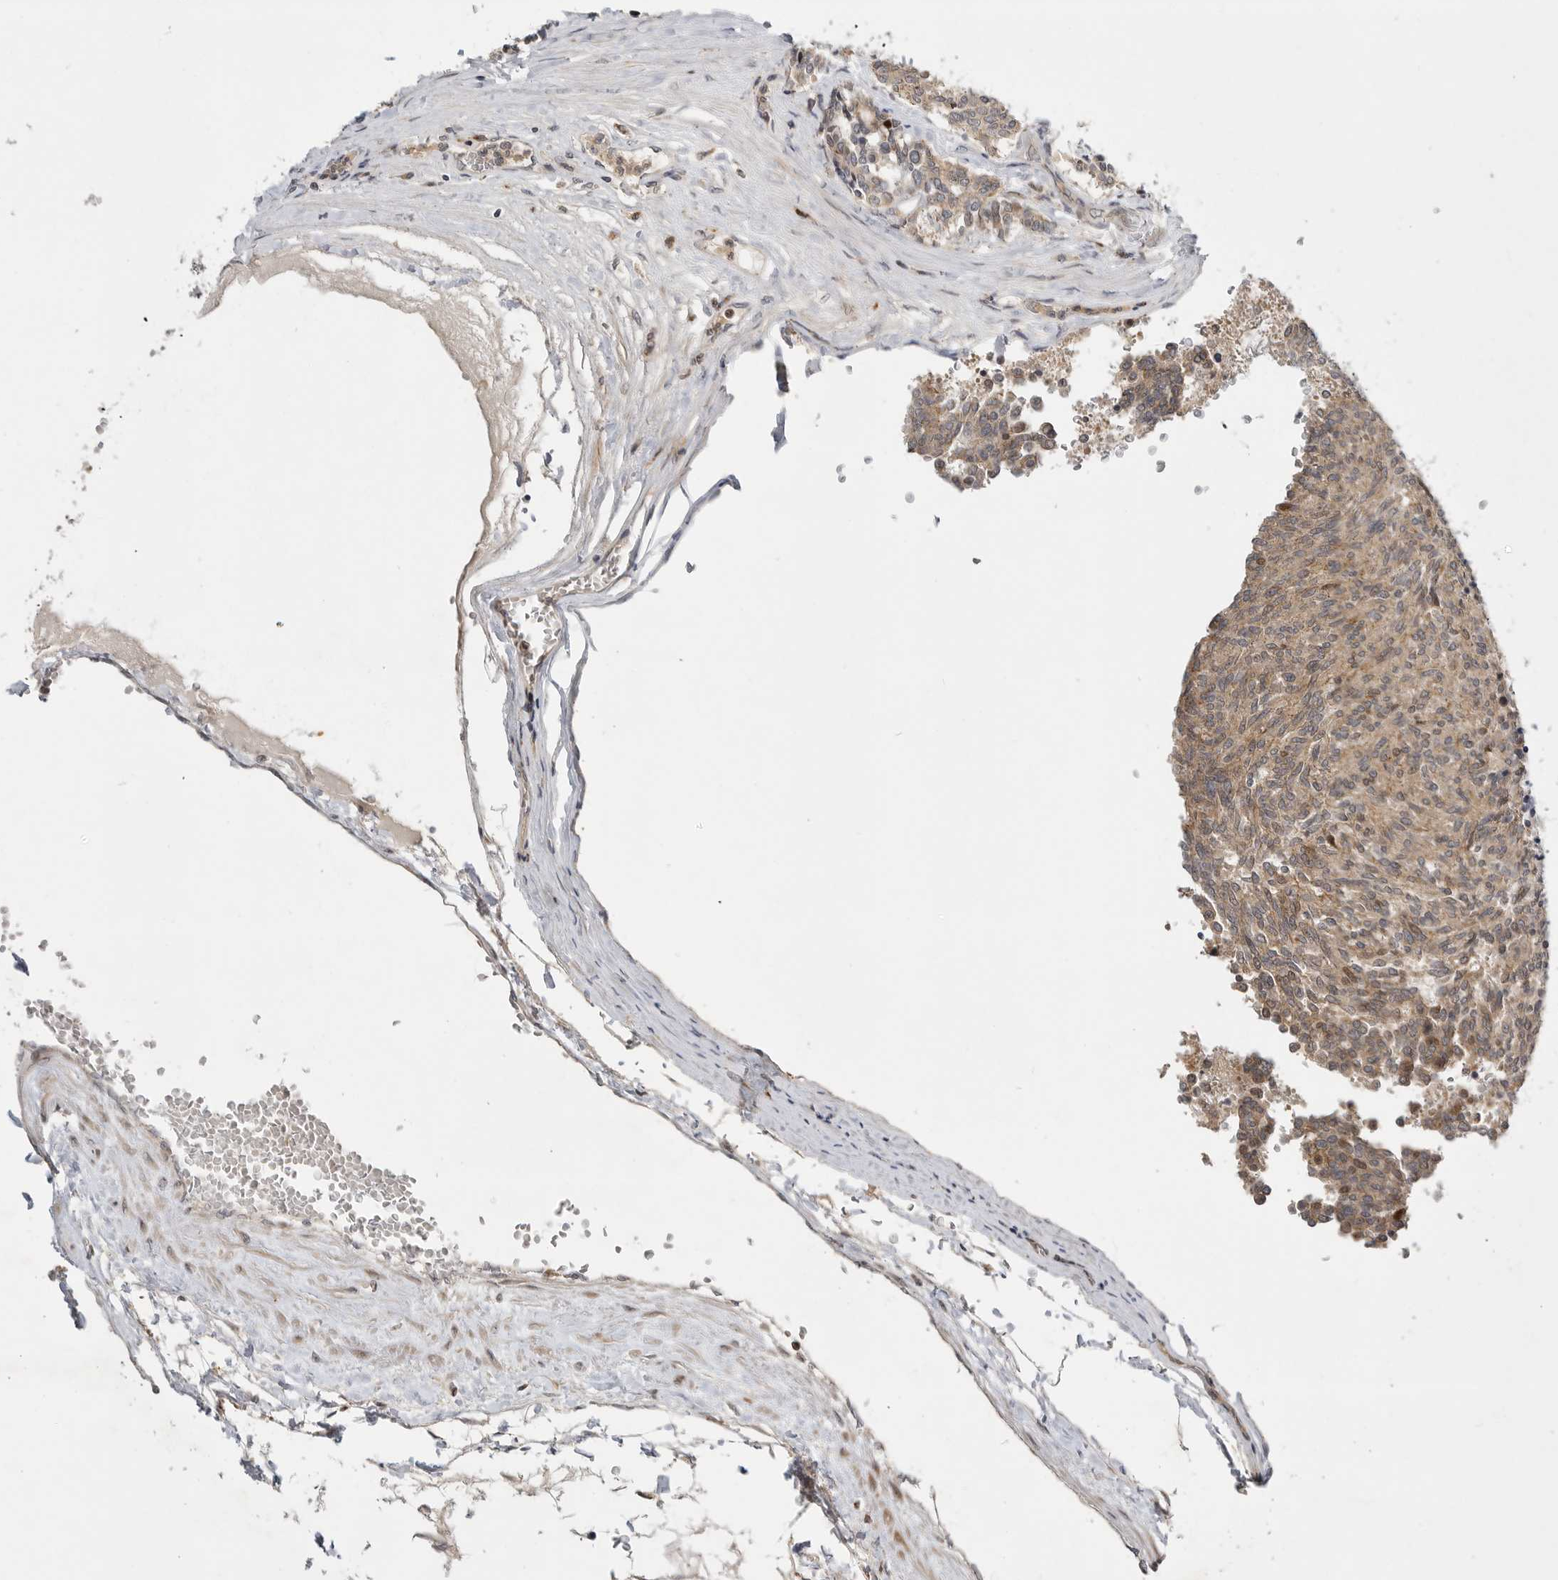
{"staining": {"intensity": "moderate", "quantity": ">75%", "location": "cytoplasmic/membranous"}, "tissue": "carcinoid", "cell_type": "Tumor cells", "image_type": "cancer", "snomed": [{"axis": "morphology", "description": "Carcinoid, malignant, NOS"}, {"axis": "topography", "description": "Pancreas"}], "caption": "The histopathology image reveals staining of malignant carcinoid, revealing moderate cytoplasmic/membranous protein positivity (brown color) within tumor cells.", "gene": "CSNK1G3", "patient": {"sex": "female", "age": 54}}